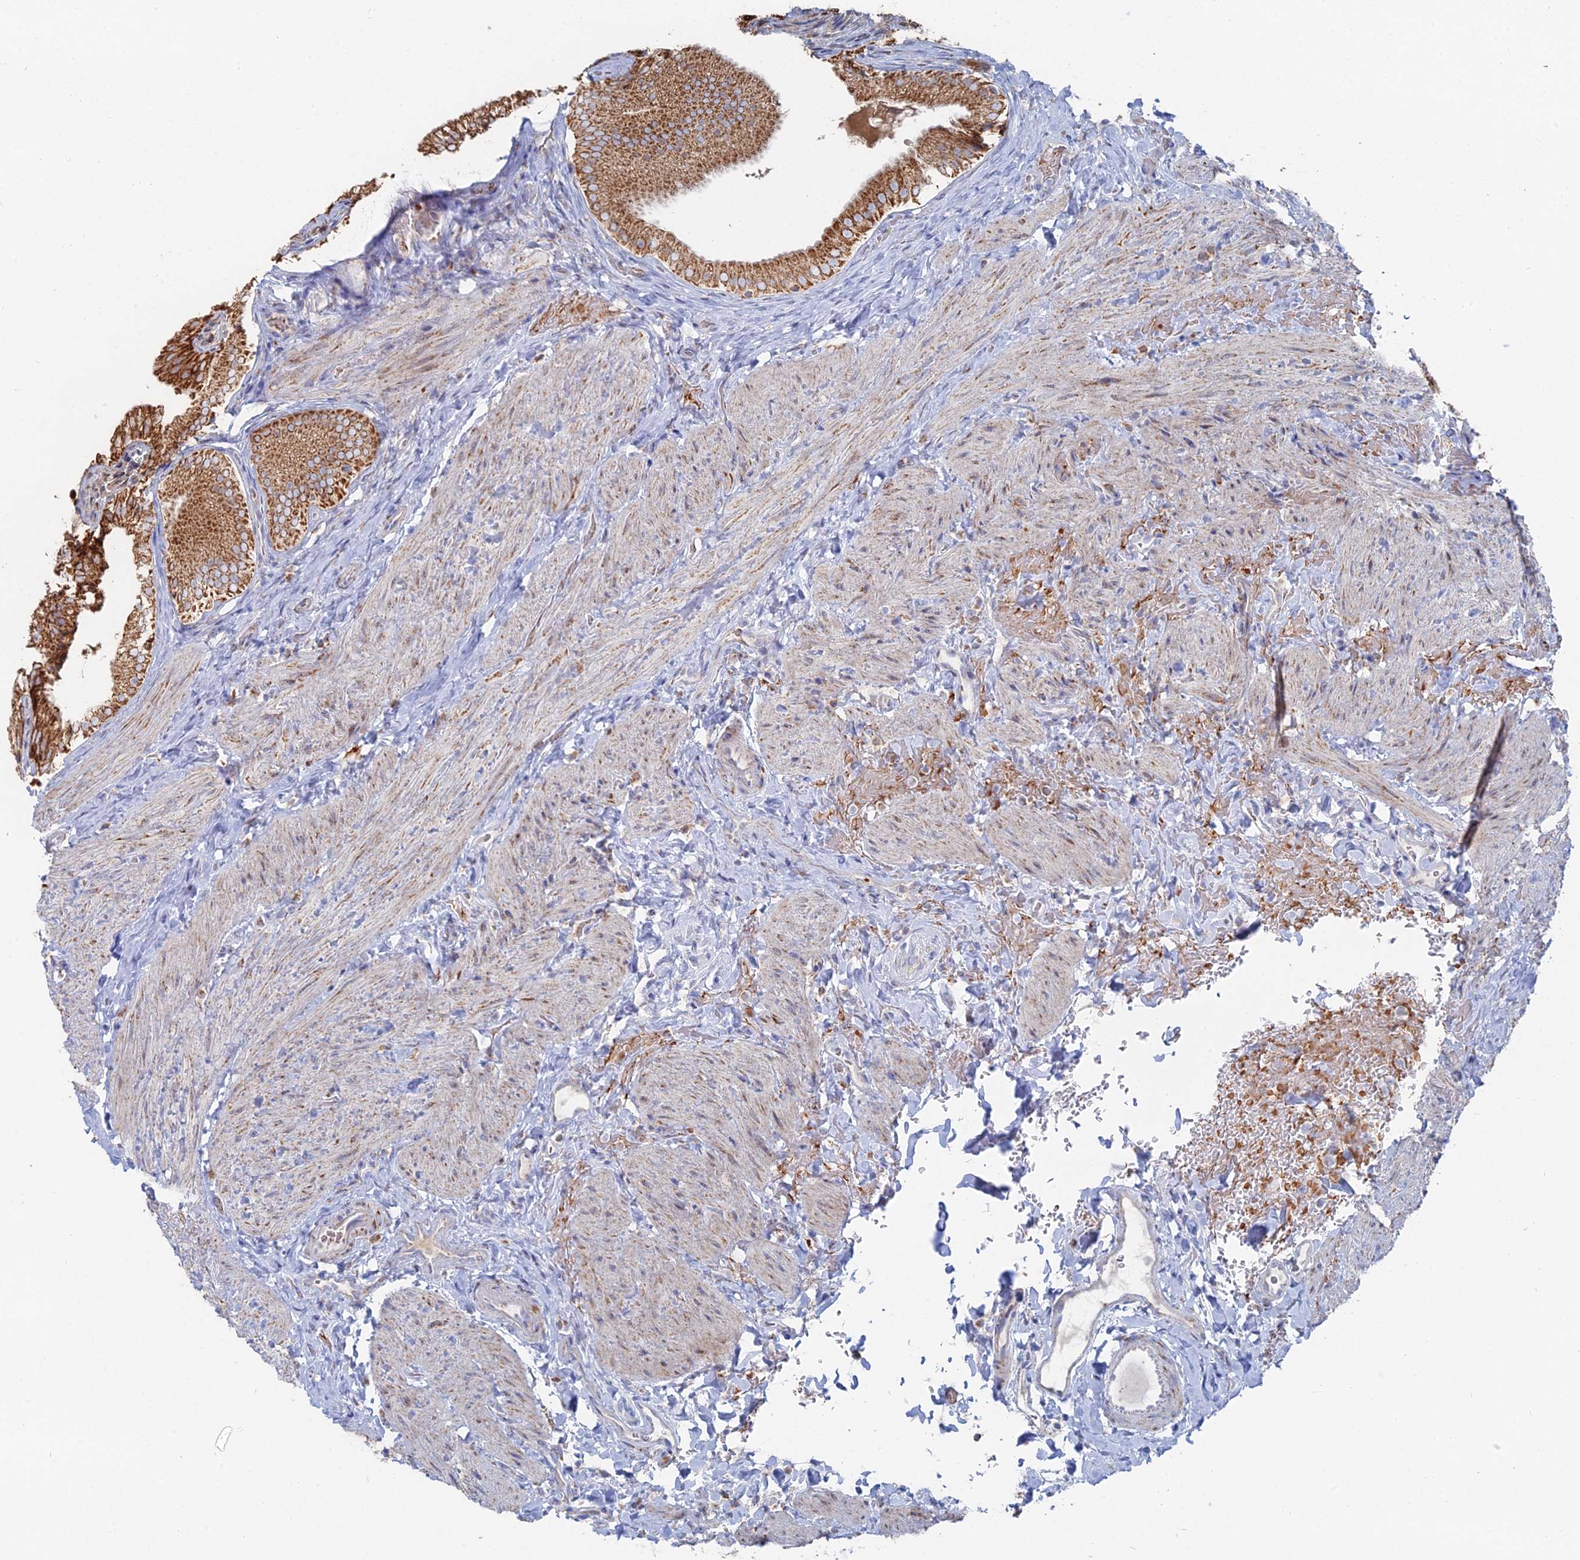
{"staining": {"intensity": "strong", "quantity": ">75%", "location": "cytoplasmic/membranous"}, "tissue": "gallbladder", "cell_type": "Glandular cells", "image_type": "normal", "snomed": [{"axis": "morphology", "description": "Normal tissue, NOS"}, {"axis": "topography", "description": "Gallbladder"}], "caption": "Strong cytoplasmic/membranous positivity is present in approximately >75% of glandular cells in benign gallbladder. Immunohistochemistry (ihc) stains the protein in brown and the nuclei are stained blue.", "gene": "MPC1", "patient": {"sex": "female", "age": 30}}